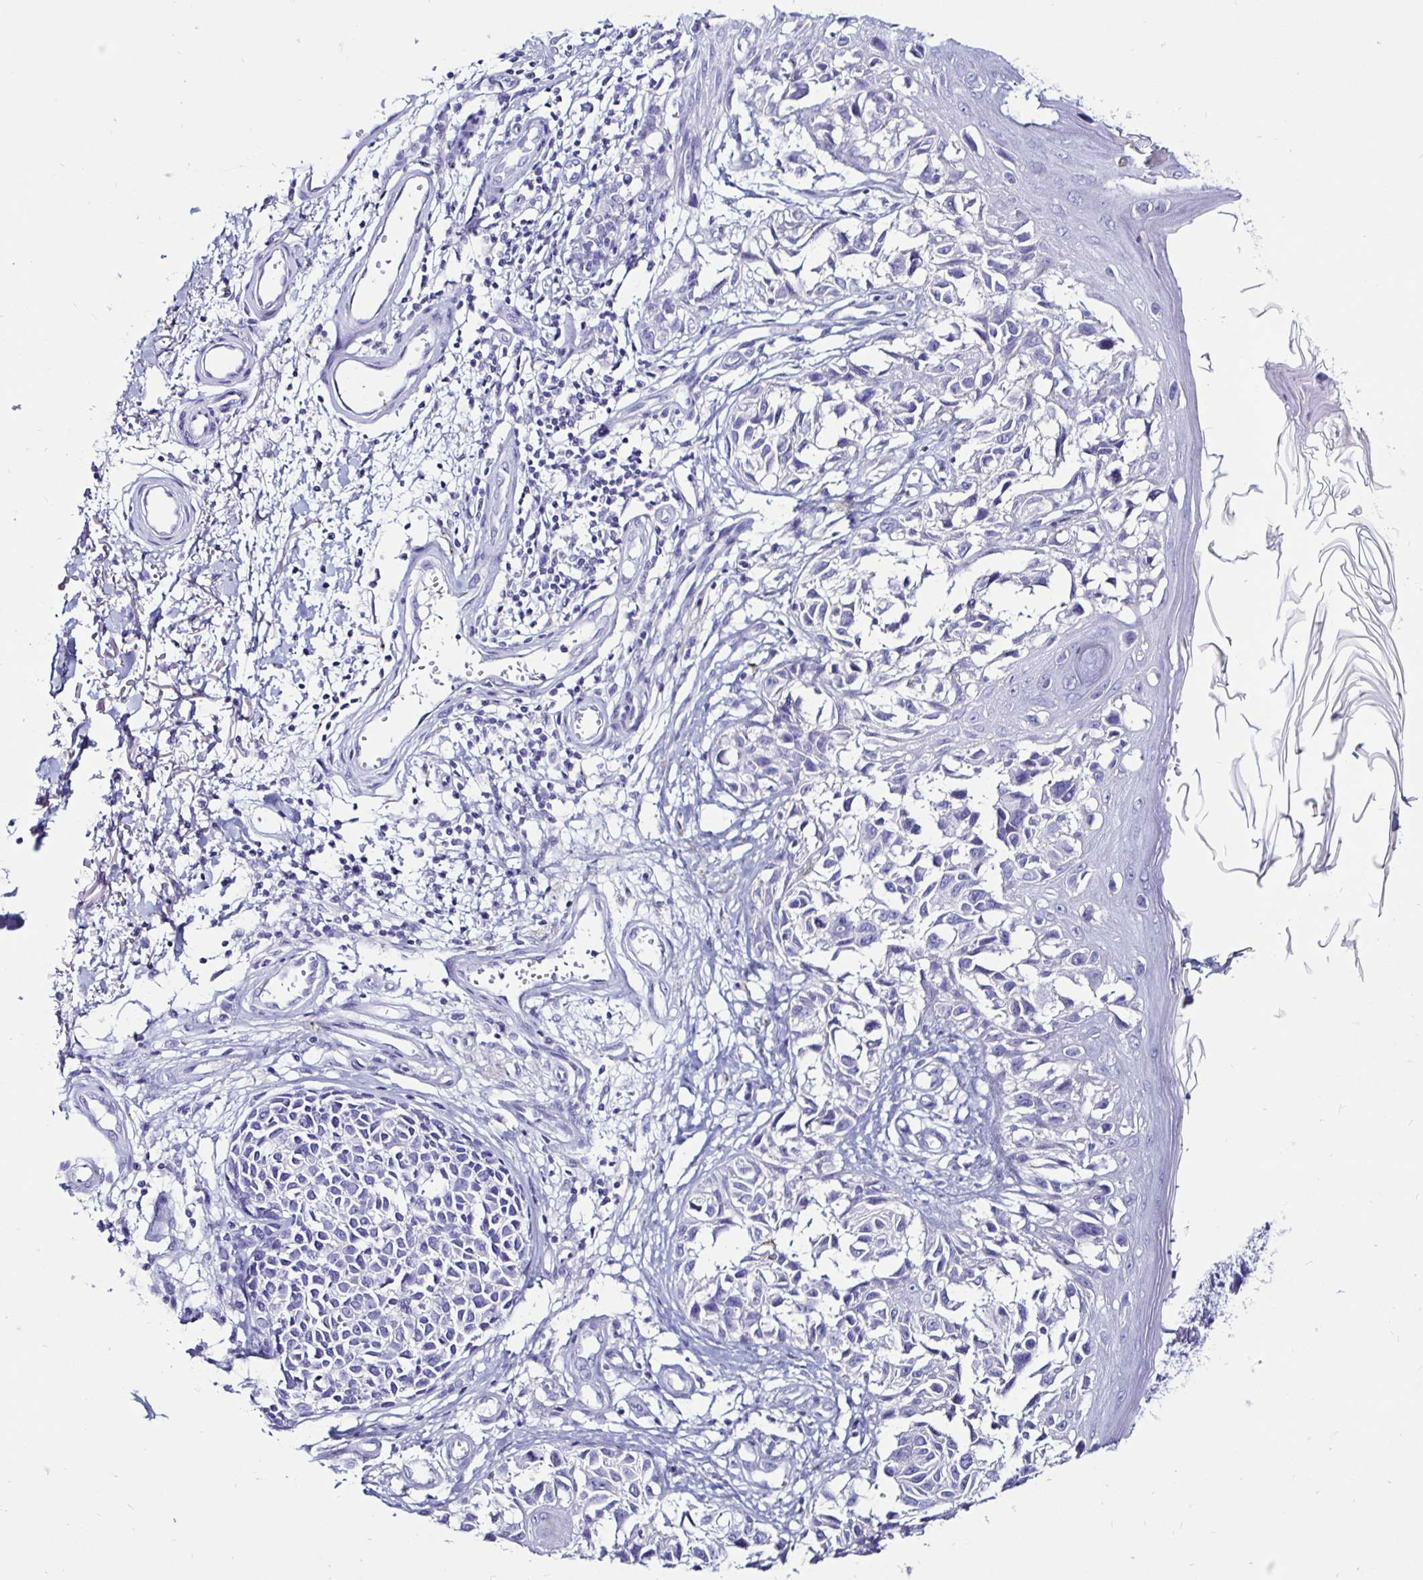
{"staining": {"intensity": "negative", "quantity": "none", "location": "none"}, "tissue": "melanoma", "cell_type": "Tumor cells", "image_type": "cancer", "snomed": [{"axis": "morphology", "description": "Malignant melanoma, NOS"}, {"axis": "topography", "description": "Skin"}], "caption": "This histopathology image is of malignant melanoma stained with IHC to label a protein in brown with the nuclei are counter-stained blue. There is no expression in tumor cells. The staining is performed using DAB brown chromogen with nuclei counter-stained in using hematoxylin.", "gene": "TIMP1", "patient": {"sex": "male", "age": 73}}